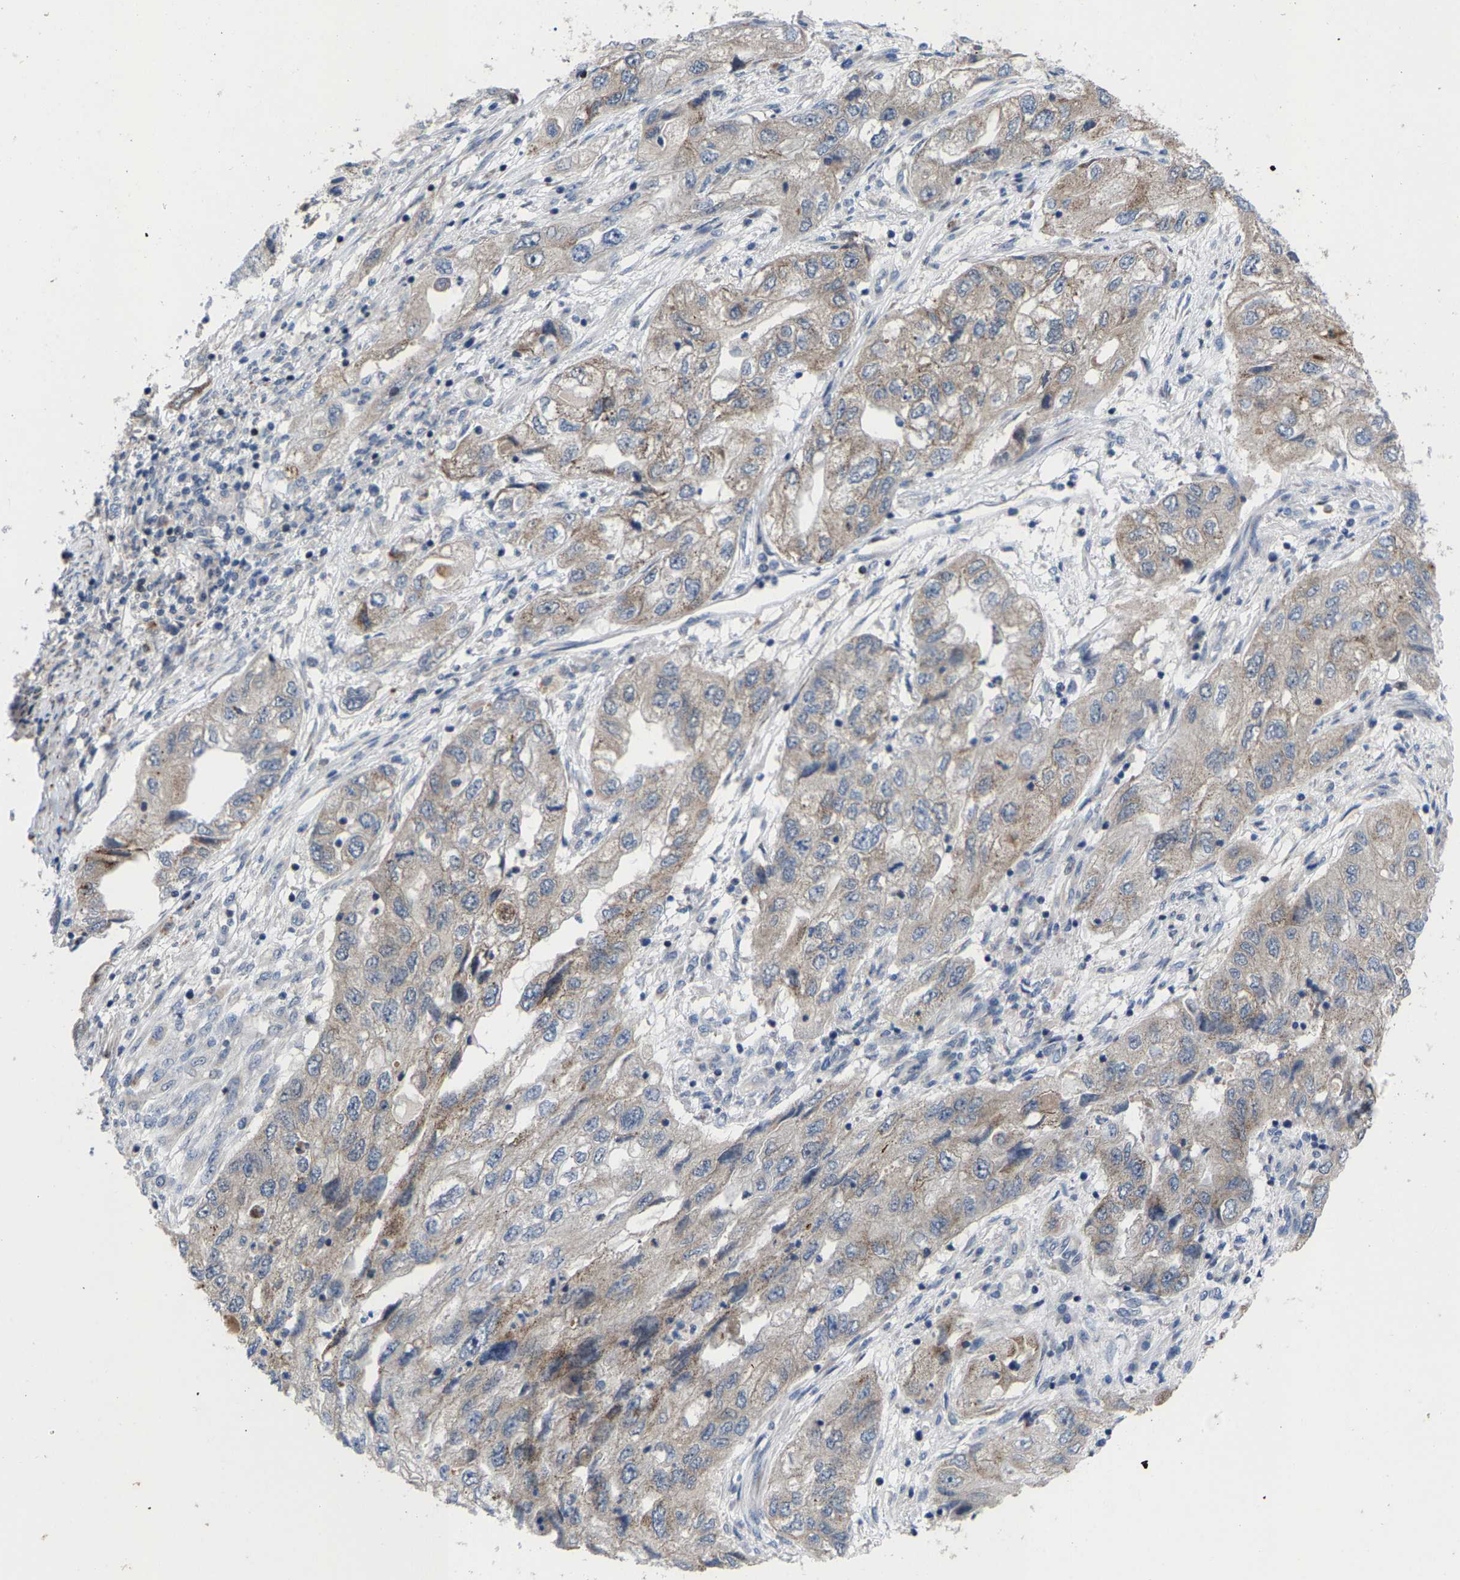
{"staining": {"intensity": "weak", "quantity": "25%-75%", "location": "cytoplasmic/membranous"}, "tissue": "endometrial cancer", "cell_type": "Tumor cells", "image_type": "cancer", "snomed": [{"axis": "morphology", "description": "Adenocarcinoma, NOS"}, {"axis": "topography", "description": "Endometrium"}], "caption": "Protein expression by immunohistochemistry demonstrates weak cytoplasmic/membranous staining in about 25%-75% of tumor cells in endometrial adenocarcinoma. Nuclei are stained in blue.", "gene": "TDRKH", "patient": {"sex": "female", "age": 49}}